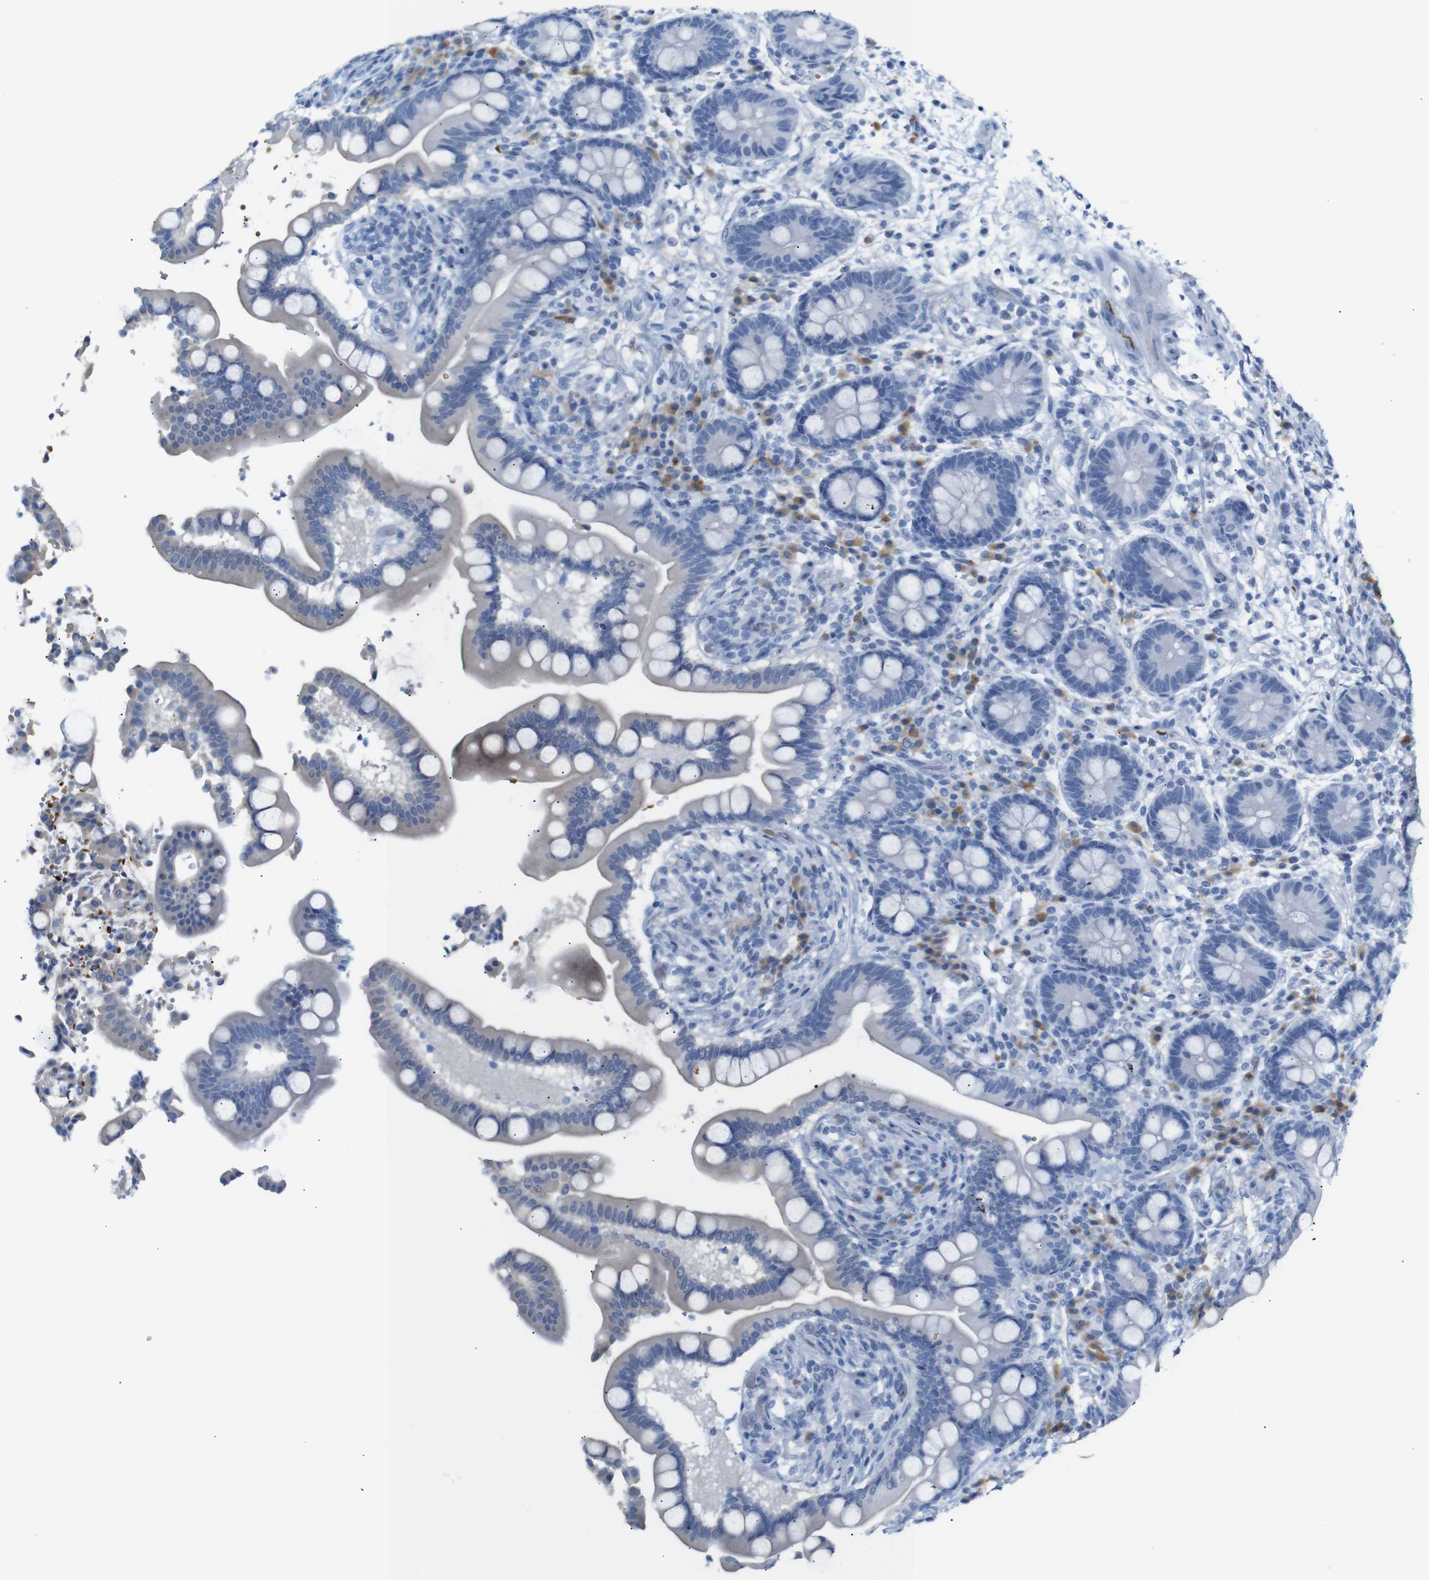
{"staining": {"intensity": "negative", "quantity": "none", "location": "none"}, "tissue": "colon", "cell_type": "Endothelial cells", "image_type": "normal", "snomed": [{"axis": "morphology", "description": "Normal tissue, NOS"}, {"axis": "topography", "description": "Colon"}], "caption": "IHC photomicrograph of benign colon: human colon stained with DAB reveals no significant protein expression in endothelial cells.", "gene": "ERVMER34", "patient": {"sex": "male", "age": 73}}